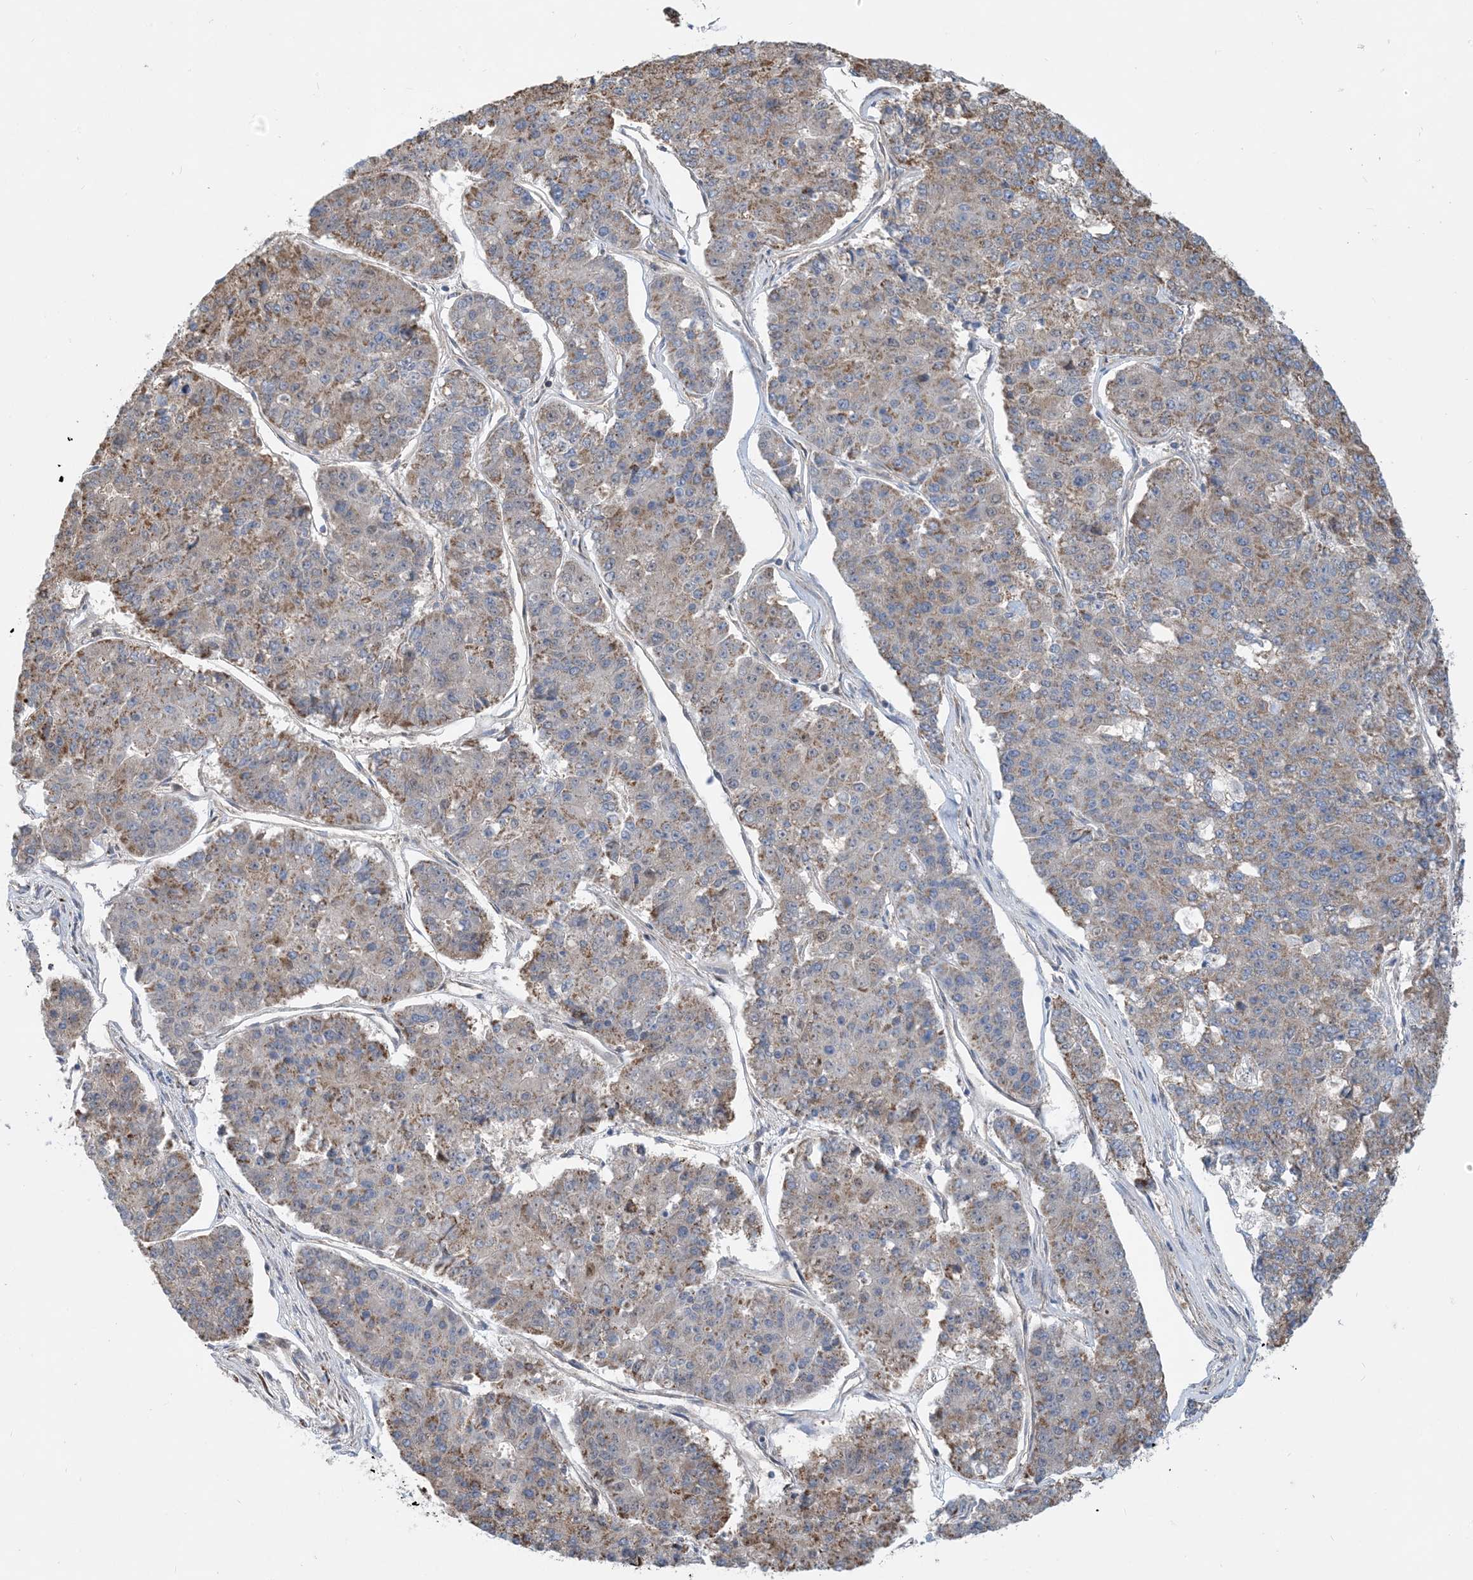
{"staining": {"intensity": "weak", "quantity": ">75%", "location": "cytoplasmic/membranous"}, "tissue": "pancreatic cancer", "cell_type": "Tumor cells", "image_type": "cancer", "snomed": [{"axis": "morphology", "description": "Adenocarcinoma, NOS"}, {"axis": "topography", "description": "Pancreas"}], "caption": "About >75% of tumor cells in human pancreatic cancer (adenocarcinoma) demonstrate weak cytoplasmic/membranous protein expression as visualized by brown immunohistochemical staining.", "gene": "PCDHGA1", "patient": {"sex": "male", "age": 50}}